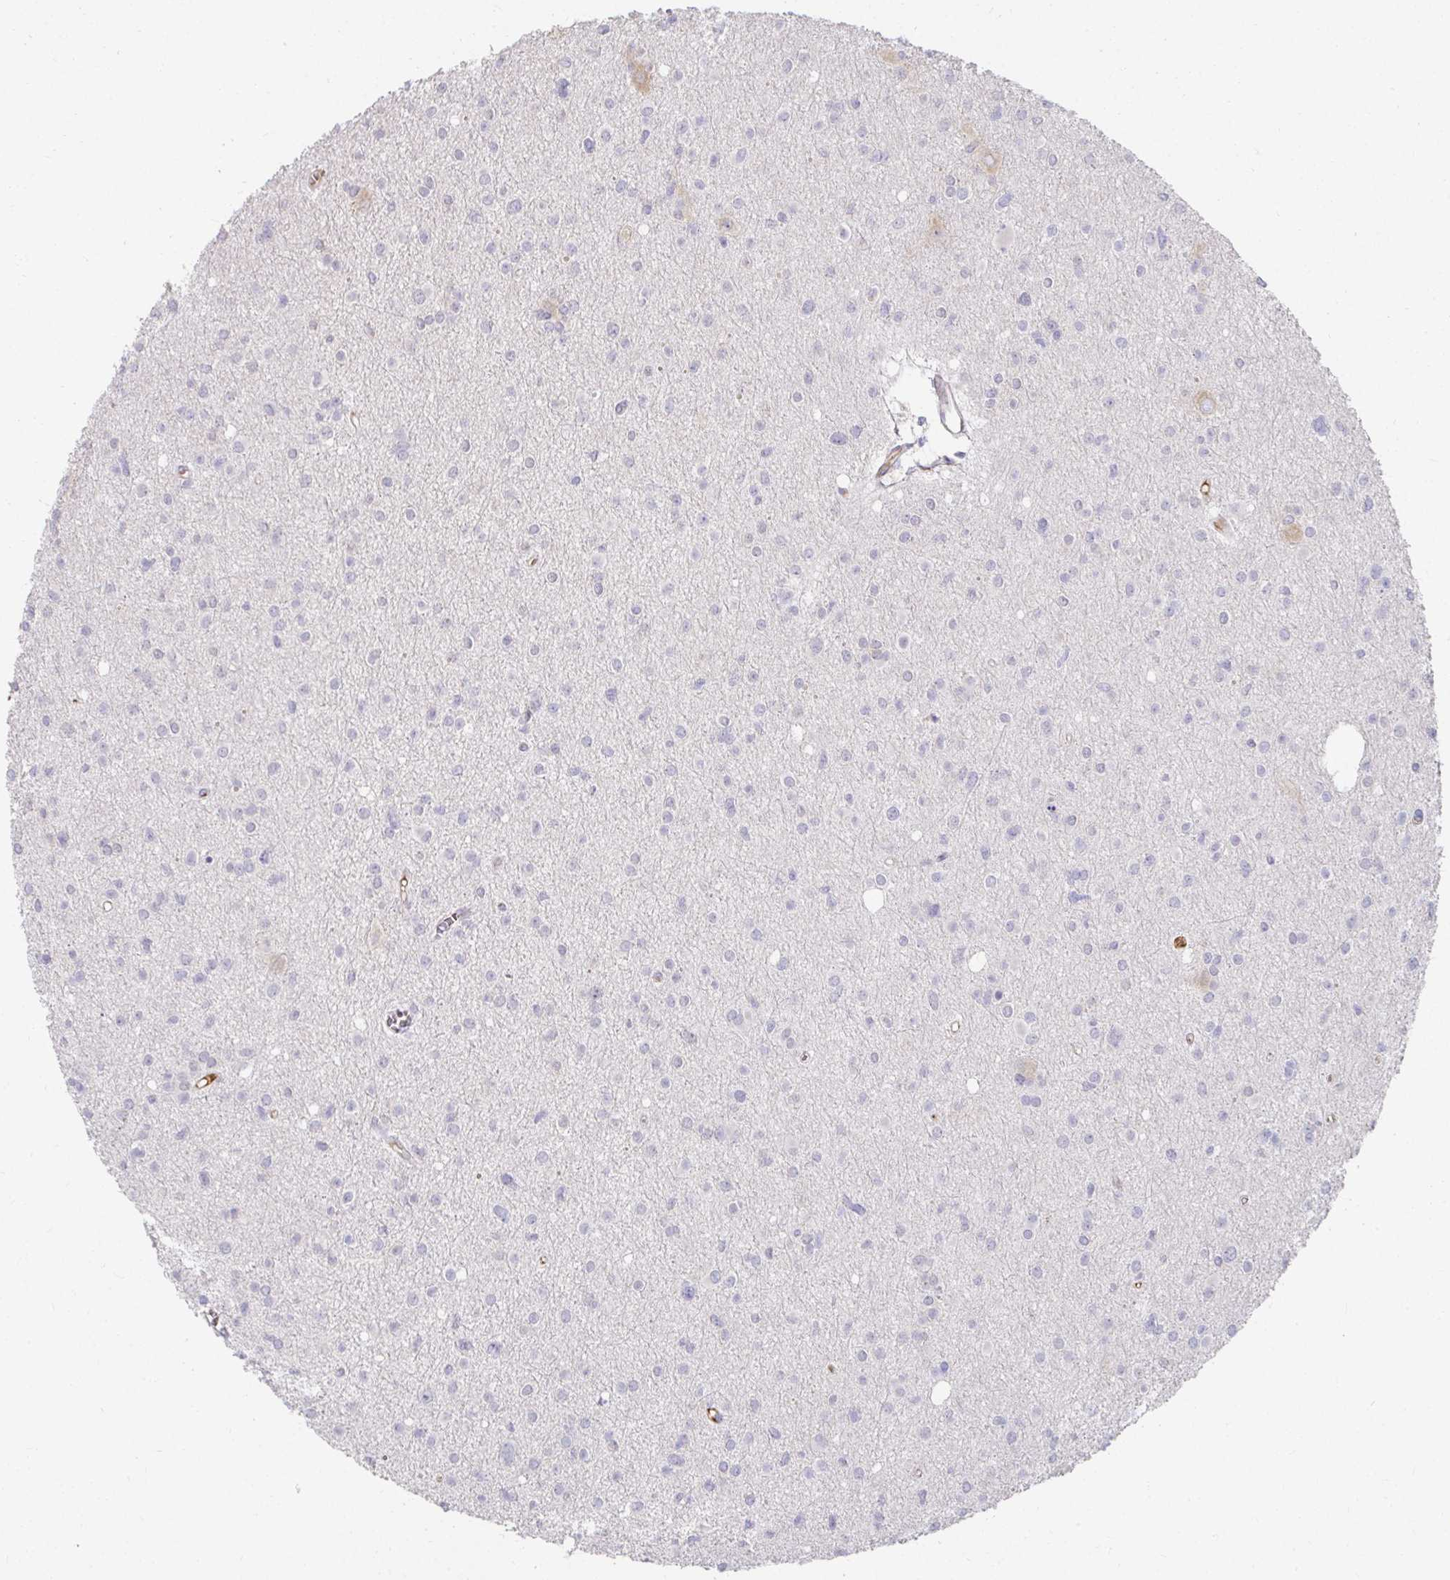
{"staining": {"intensity": "negative", "quantity": "none", "location": "none"}, "tissue": "glioma", "cell_type": "Tumor cells", "image_type": "cancer", "snomed": [{"axis": "morphology", "description": "Glioma, malignant, High grade"}, {"axis": "topography", "description": "Brain"}], "caption": "IHC micrograph of human glioma stained for a protein (brown), which demonstrates no staining in tumor cells. (Immunohistochemistry (ihc), brightfield microscopy, high magnification).", "gene": "LOXL4", "patient": {"sex": "male", "age": 23}}